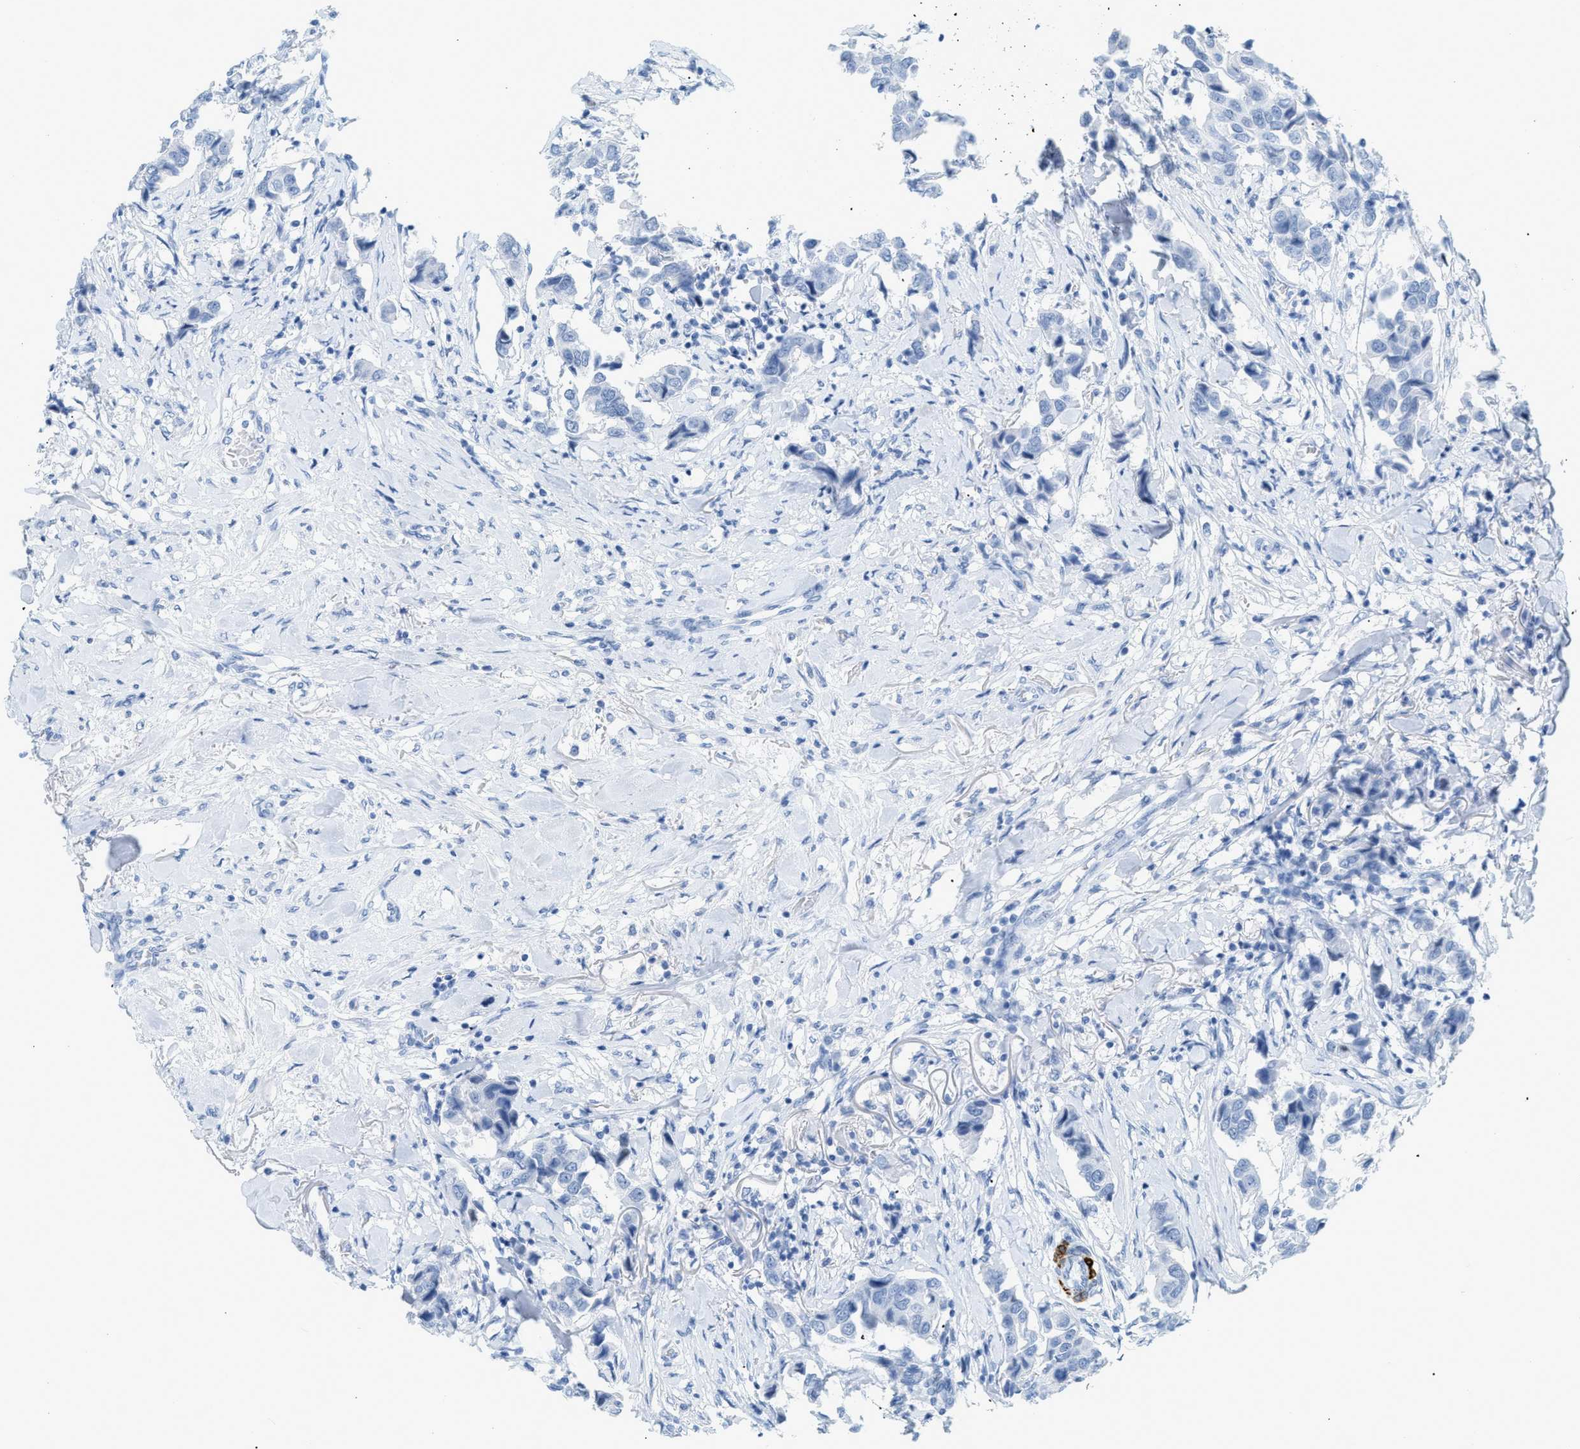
{"staining": {"intensity": "negative", "quantity": "none", "location": "none"}, "tissue": "breast cancer", "cell_type": "Tumor cells", "image_type": "cancer", "snomed": [{"axis": "morphology", "description": "Duct carcinoma"}, {"axis": "topography", "description": "Breast"}], "caption": "The photomicrograph shows no significant staining in tumor cells of breast cancer (intraductal carcinoma). The staining was performed using DAB to visualize the protein expression in brown, while the nuclei were stained in blue with hematoxylin (Magnification: 20x).", "gene": "DES", "patient": {"sex": "female", "age": 80}}